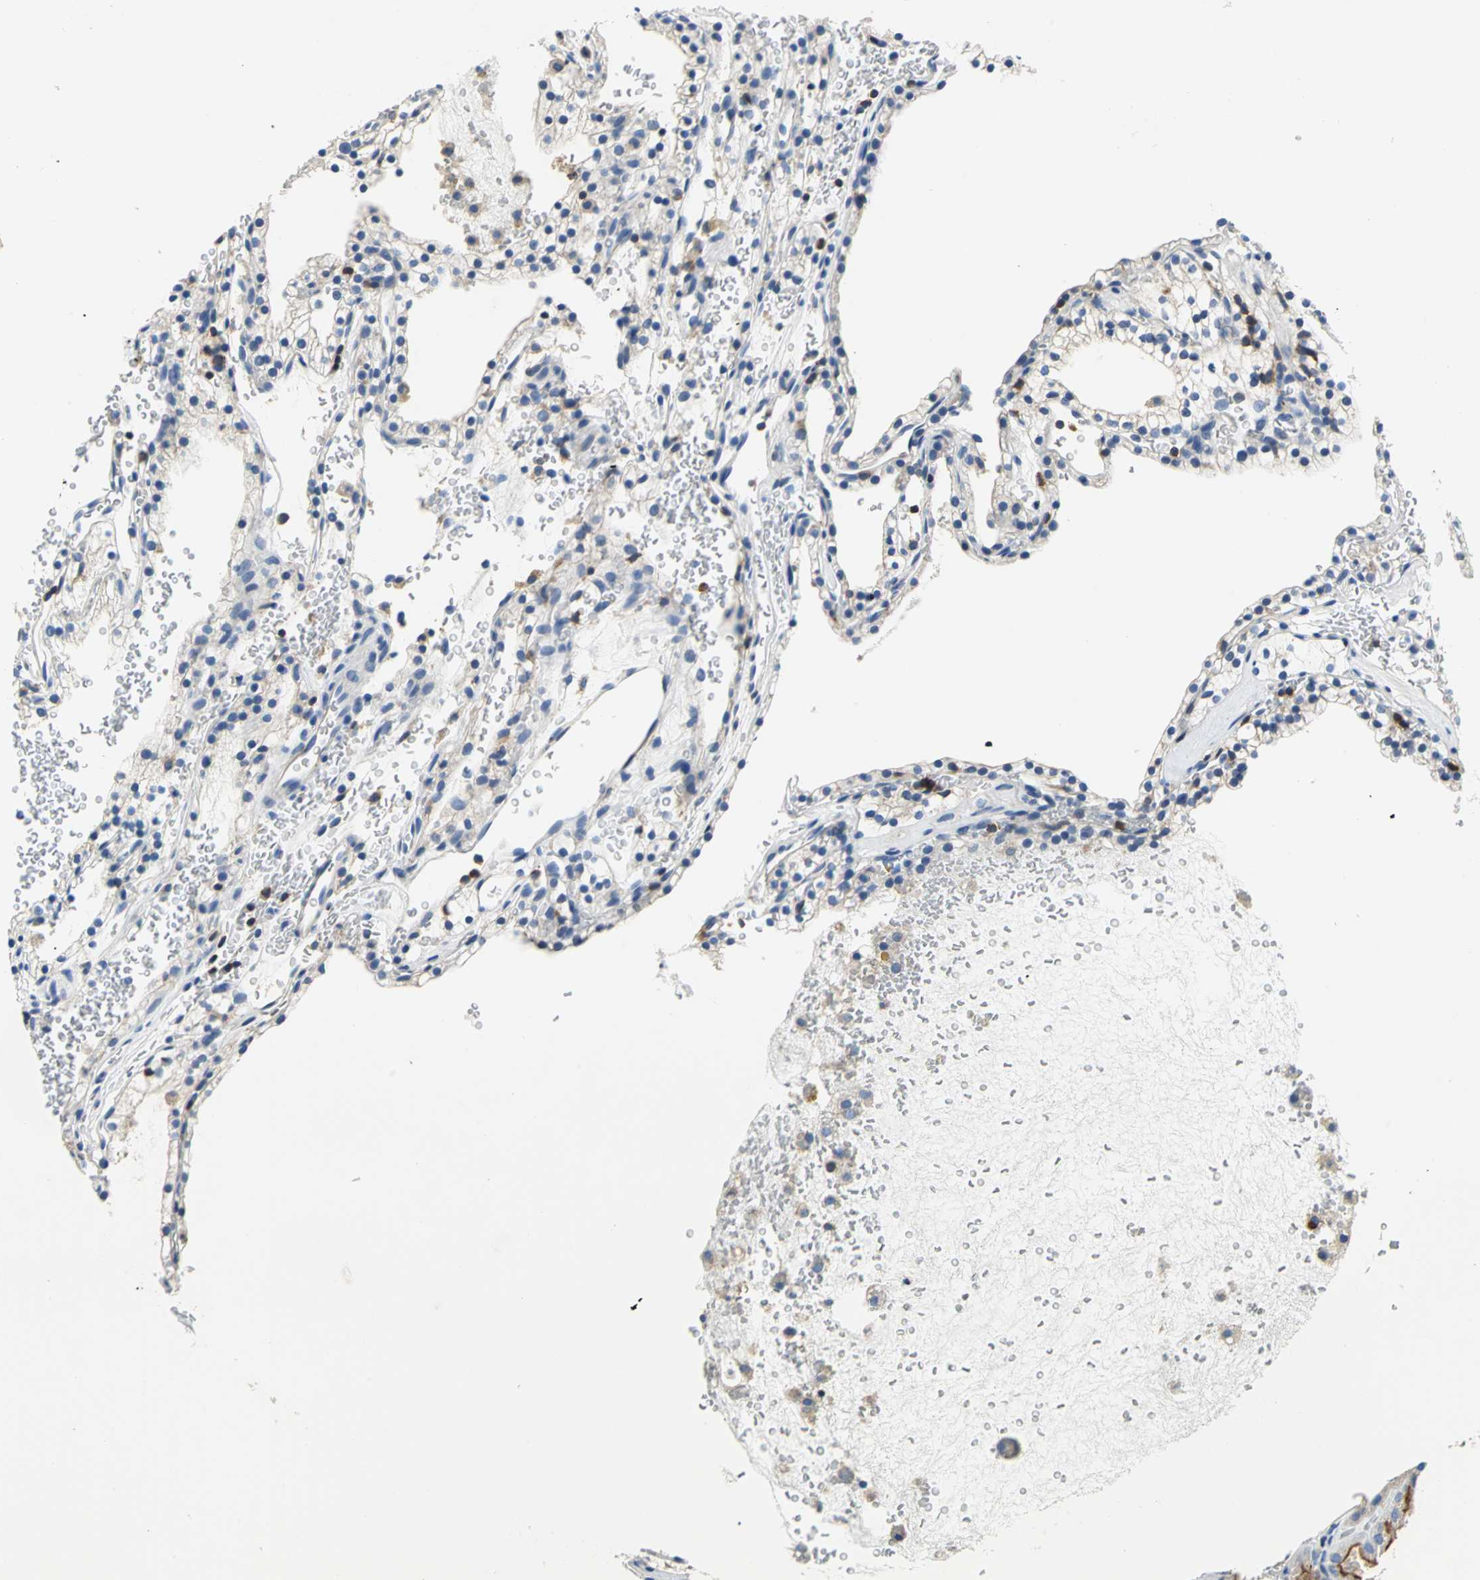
{"staining": {"intensity": "negative", "quantity": "none", "location": "none"}, "tissue": "renal cancer", "cell_type": "Tumor cells", "image_type": "cancer", "snomed": [{"axis": "morphology", "description": "Adenocarcinoma, NOS"}, {"axis": "topography", "description": "Kidney"}], "caption": "IHC micrograph of human renal cancer stained for a protein (brown), which reveals no staining in tumor cells.", "gene": "SEPTIN6", "patient": {"sex": "female", "age": 41}}